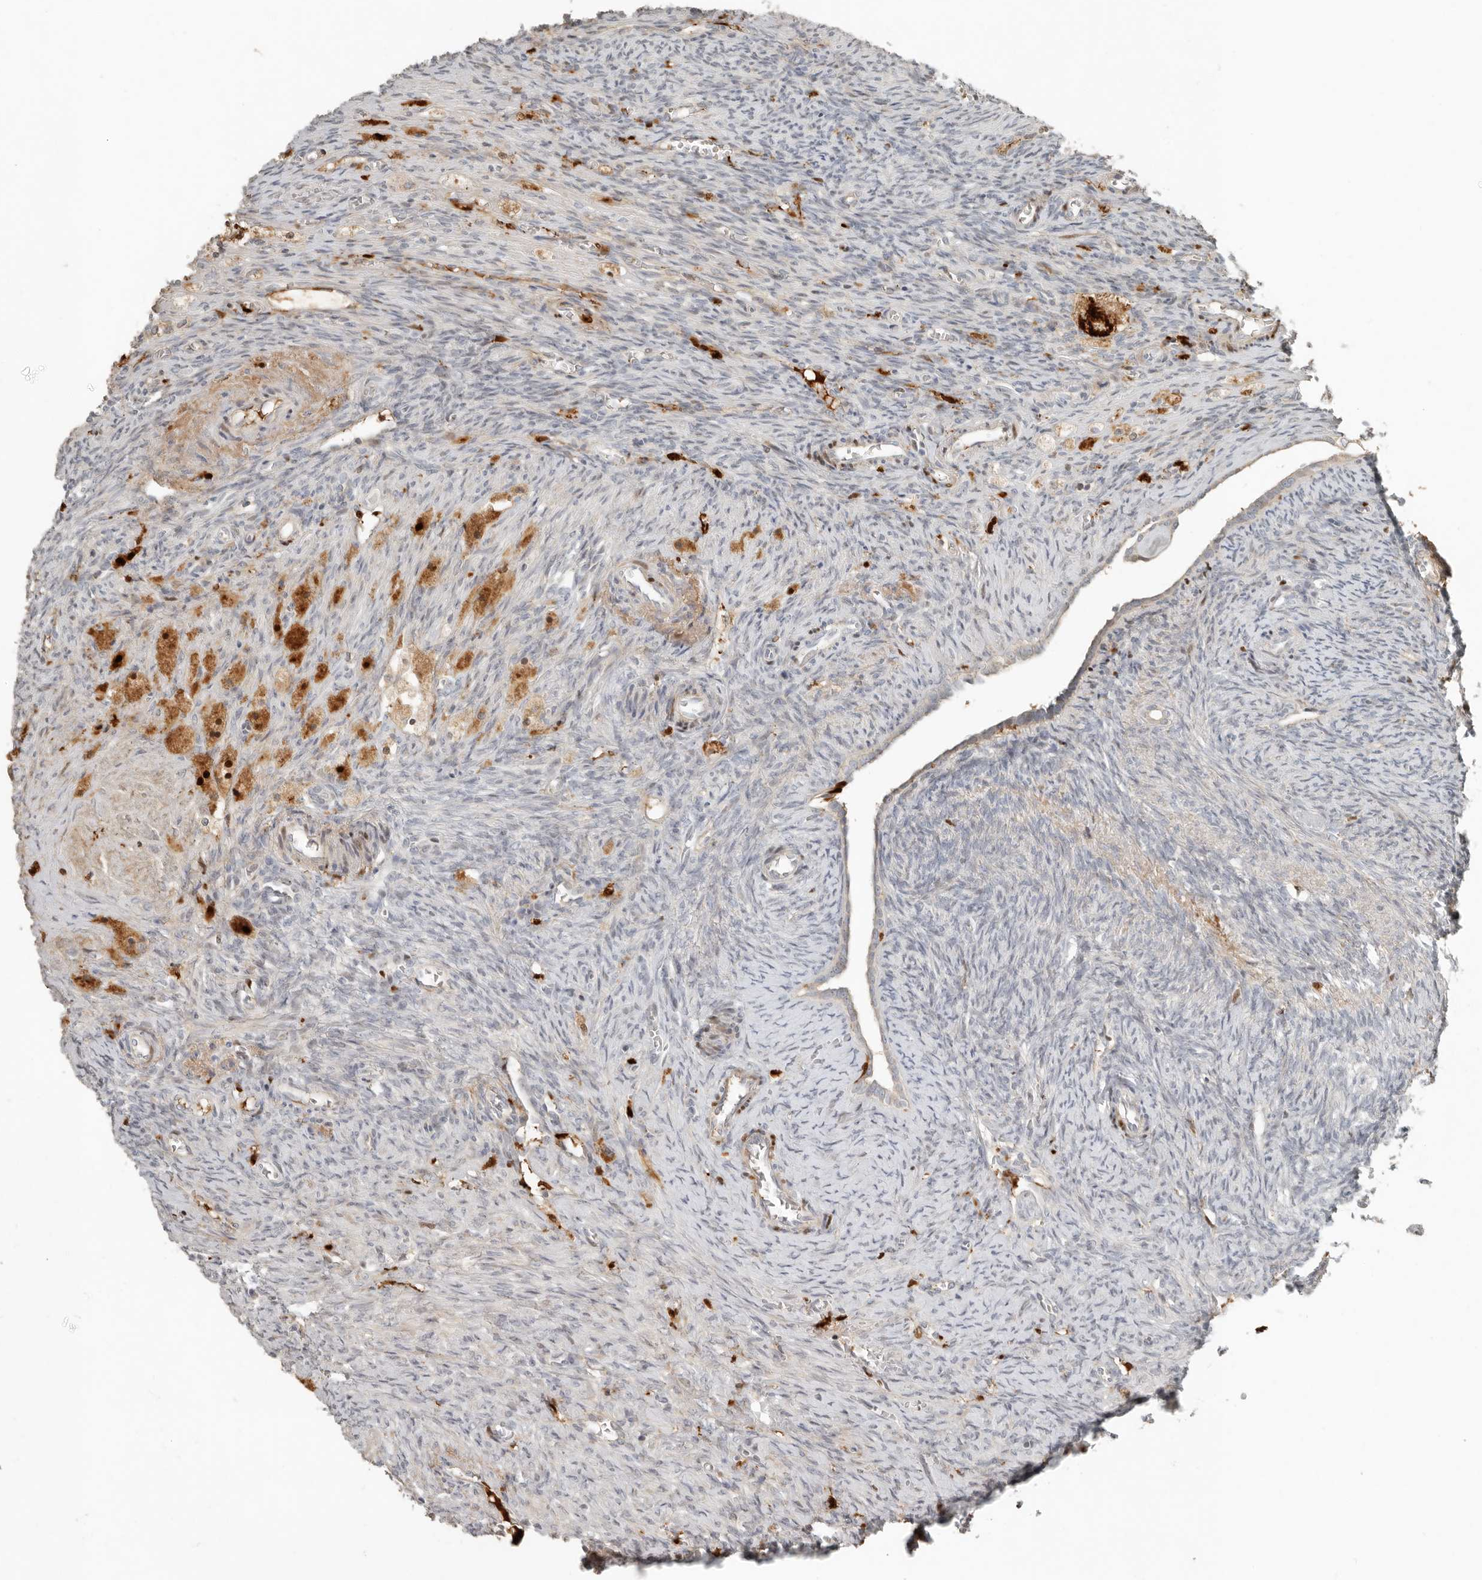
{"staining": {"intensity": "weak", "quantity": "<25%", "location": "cytoplasmic/membranous"}, "tissue": "ovary", "cell_type": "Follicle cells", "image_type": "normal", "snomed": [{"axis": "morphology", "description": "Normal tissue, NOS"}, {"axis": "topography", "description": "Ovary"}], "caption": "Protein analysis of normal ovary demonstrates no significant expression in follicle cells. (Stains: DAB immunohistochemistry with hematoxylin counter stain, Microscopy: brightfield microscopy at high magnification).", "gene": "KLHL38", "patient": {"sex": "female", "age": 41}}